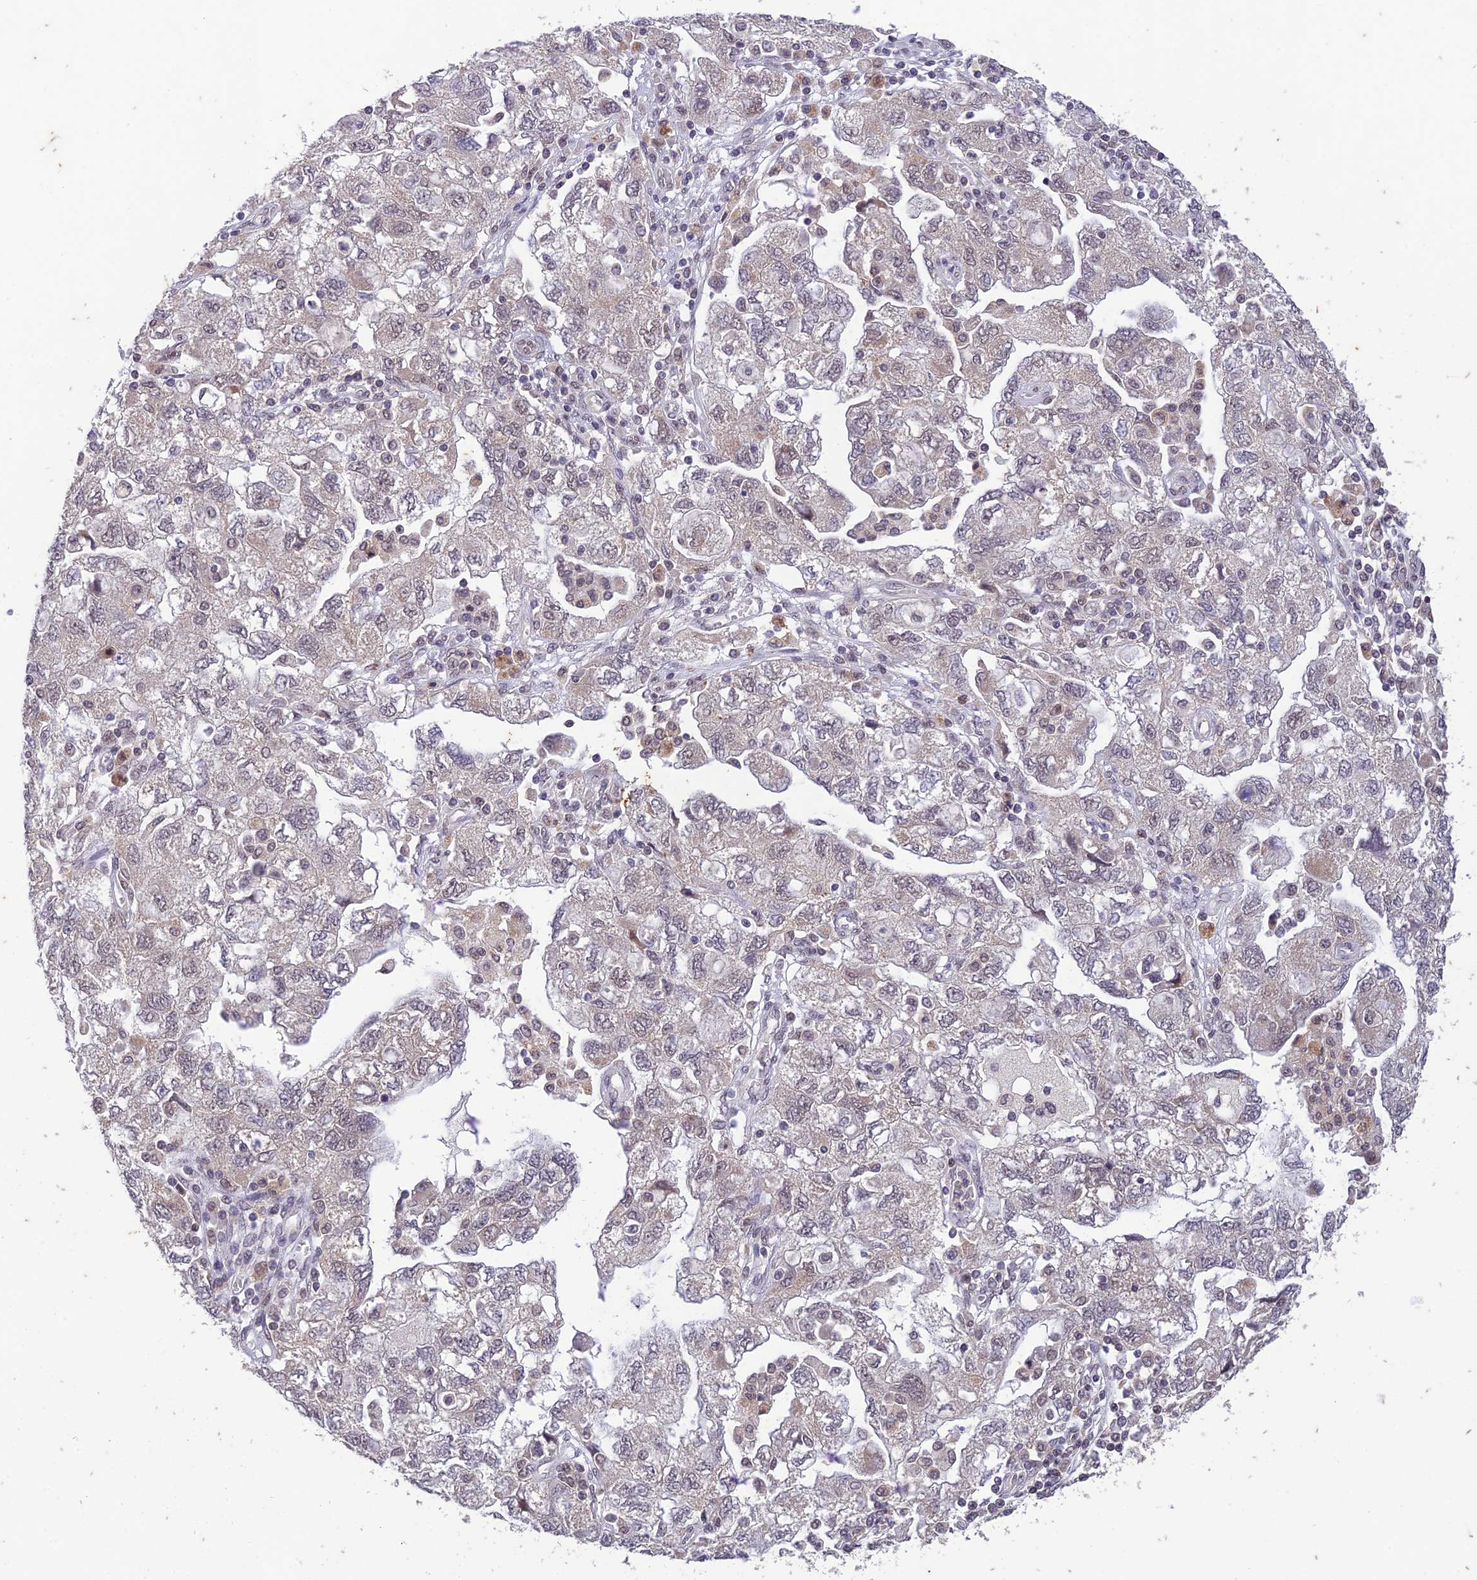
{"staining": {"intensity": "weak", "quantity": "<25%", "location": "nuclear"}, "tissue": "ovarian cancer", "cell_type": "Tumor cells", "image_type": "cancer", "snomed": [{"axis": "morphology", "description": "Carcinoma, NOS"}, {"axis": "morphology", "description": "Cystadenocarcinoma, serous, NOS"}, {"axis": "topography", "description": "Ovary"}], "caption": "This is a micrograph of IHC staining of carcinoma (ovarian), which shows no positivity in tumor cells. Brightfield microscopy of immunohistochemistry (IHC) stained with DAB (3,3'-diaminobenzidine) (brown) and hematoxylin (blue), captured at high magnification.", "gene": "POP4", "patient": {"sex": "female", "age": 69}}